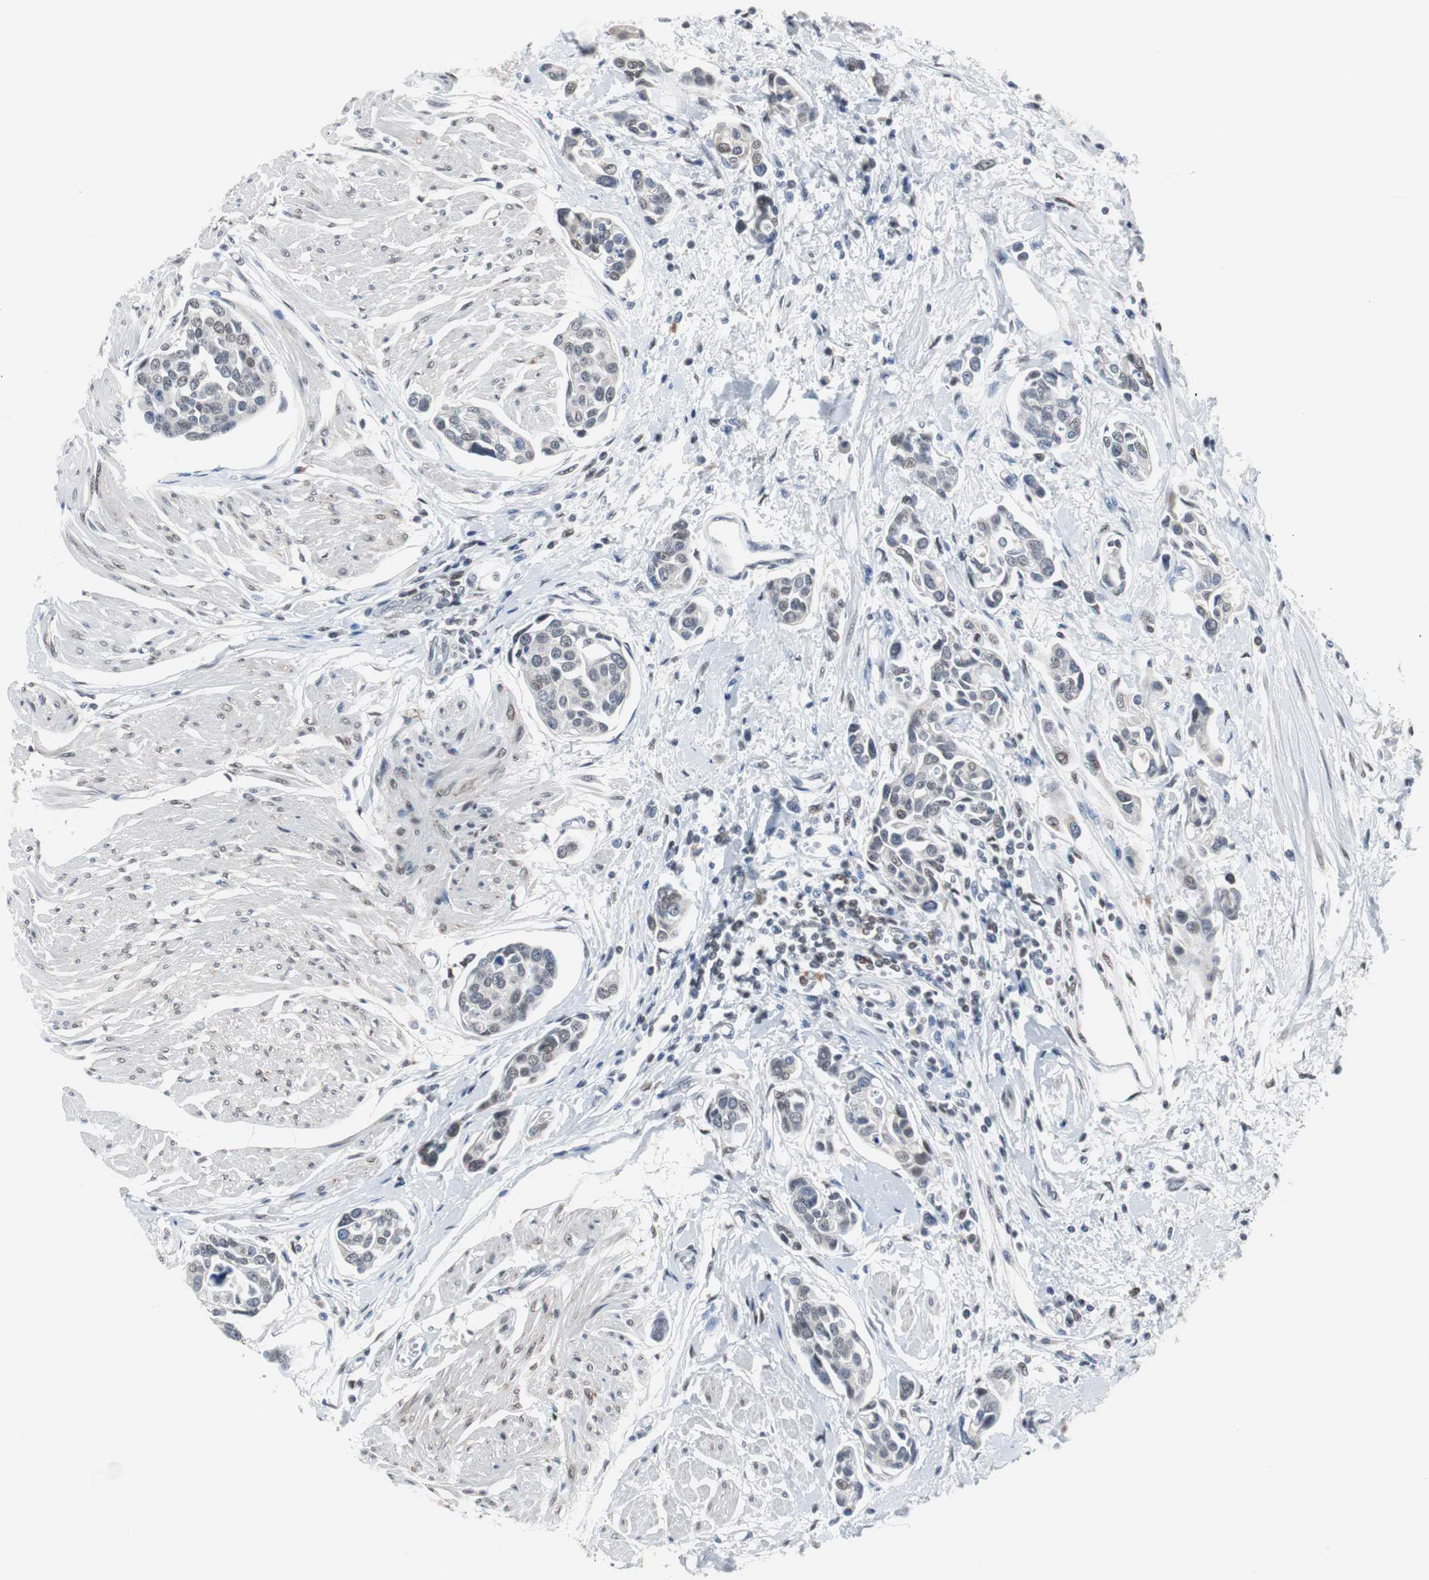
{"staining": {"intensity": "weak", "quantity": "<25%", "location": "cytoplasmic/membranous"}, "tissue": "urothelial cancer", "cell_type": "Tumor cells", "image_type": "cancer", "snomed": [{"axis": "morphology", "description": "Urothelial carcinoma, High grade"}, {"axis": "topography", "description": "Urinary bladder"}], "caption": "This is a histopathology image of immunohistochemistry (IHC) staining of urothelial cancer, which shows no expression in tumor cells.", "gene": "ZHX2", "patient": {"sex": "male", "age": 78}}